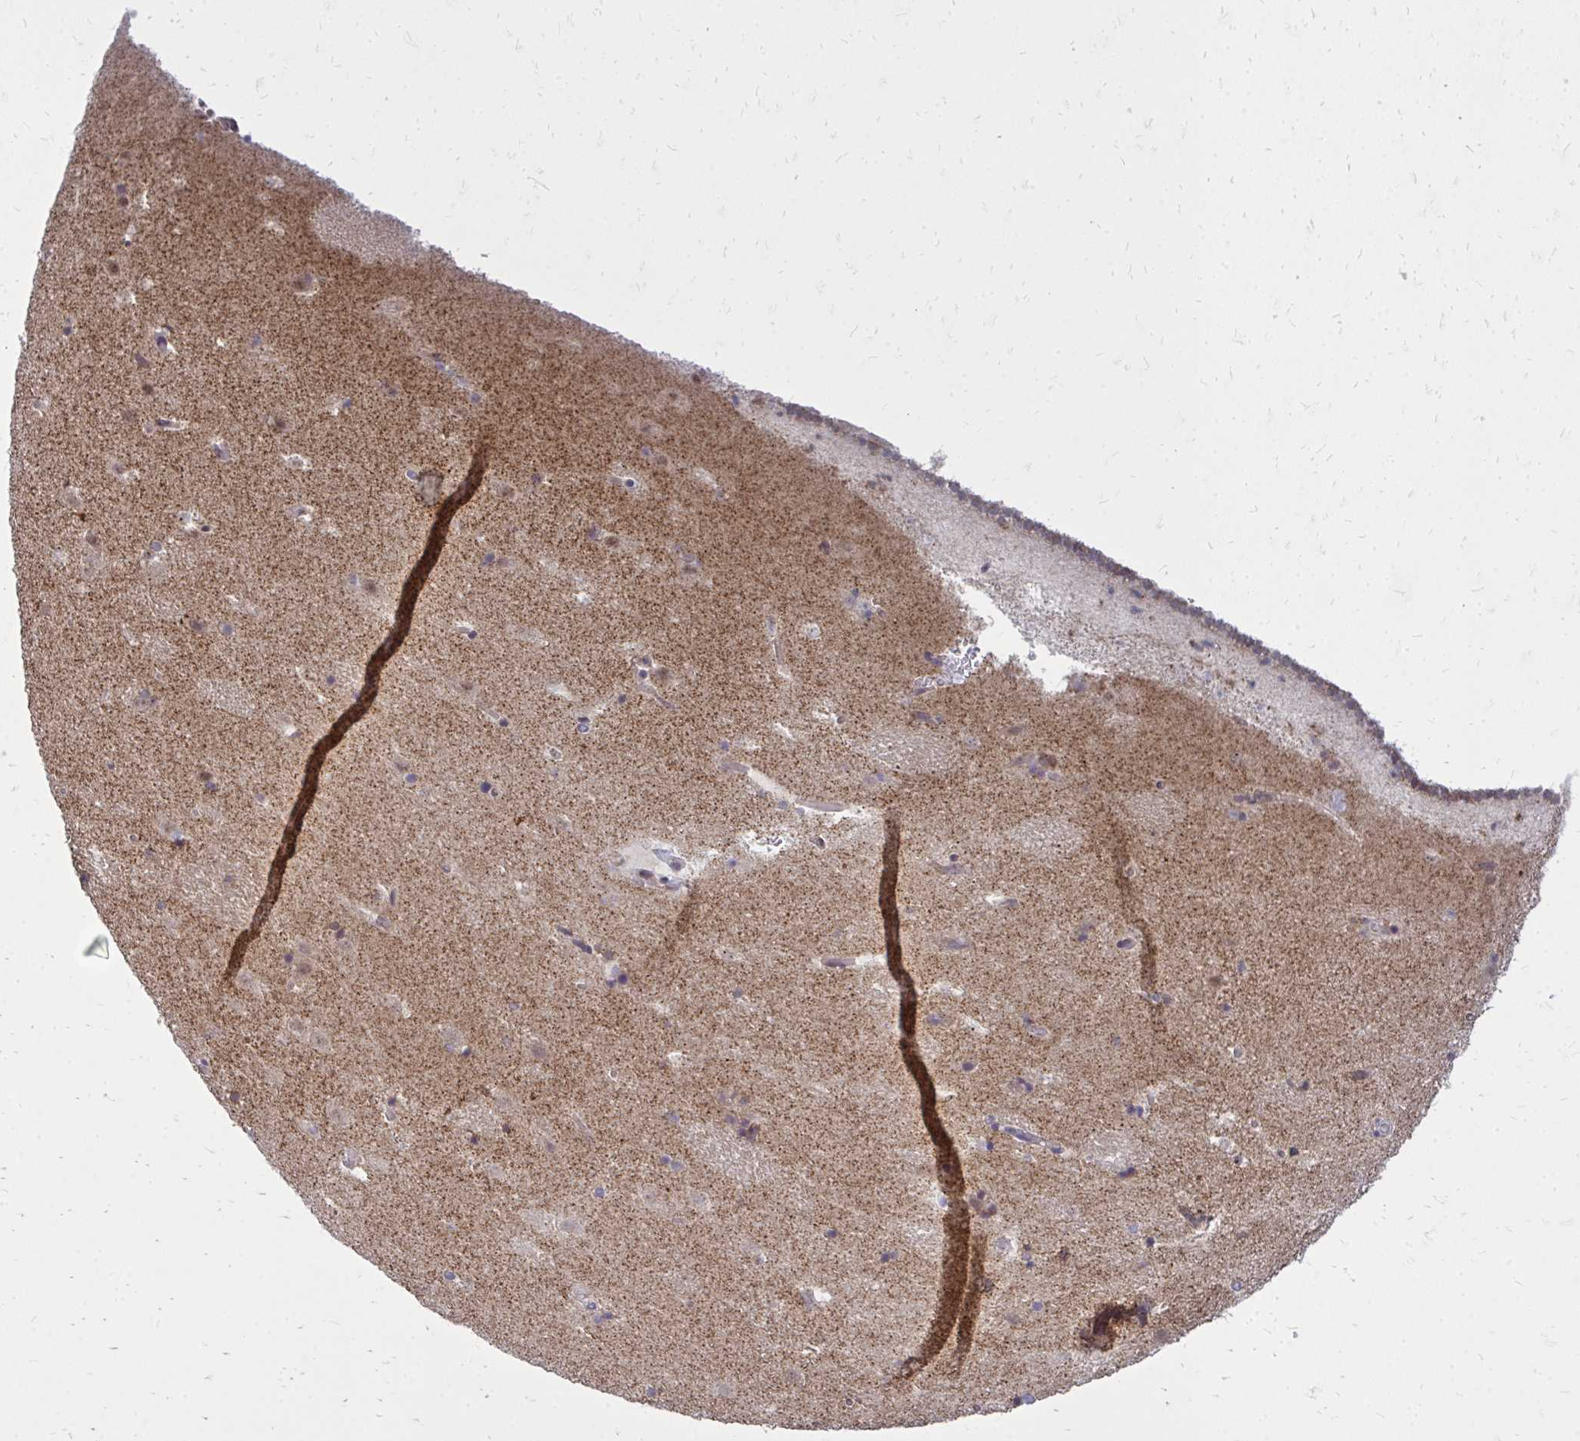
{"staining": {"intensity": "weak", "quantity": "<25%", "location": "cytoplasmic/membranous"}, "tissue": "caudate", "cell_type": "Glial cells", "image_type": "normal", "snomed": [{"axis": "morphology", "description": "Normal tissue, NOS"}, {"axis": "topography", "description": "Lateral ventricle wall"}], "caption": "High magnification brightfield microscopy of normal caudate stained with DAB (brown) and counterstained with hematoxylin (blue): glial cells show no significant staining. Brightfield microscopy of immunohistochemistry stained with DAB (brown) and hematoxylin (blue), captured at high magnification.", "gene": "ACSL5", "patient": {"sex": "male", "age": 37}}